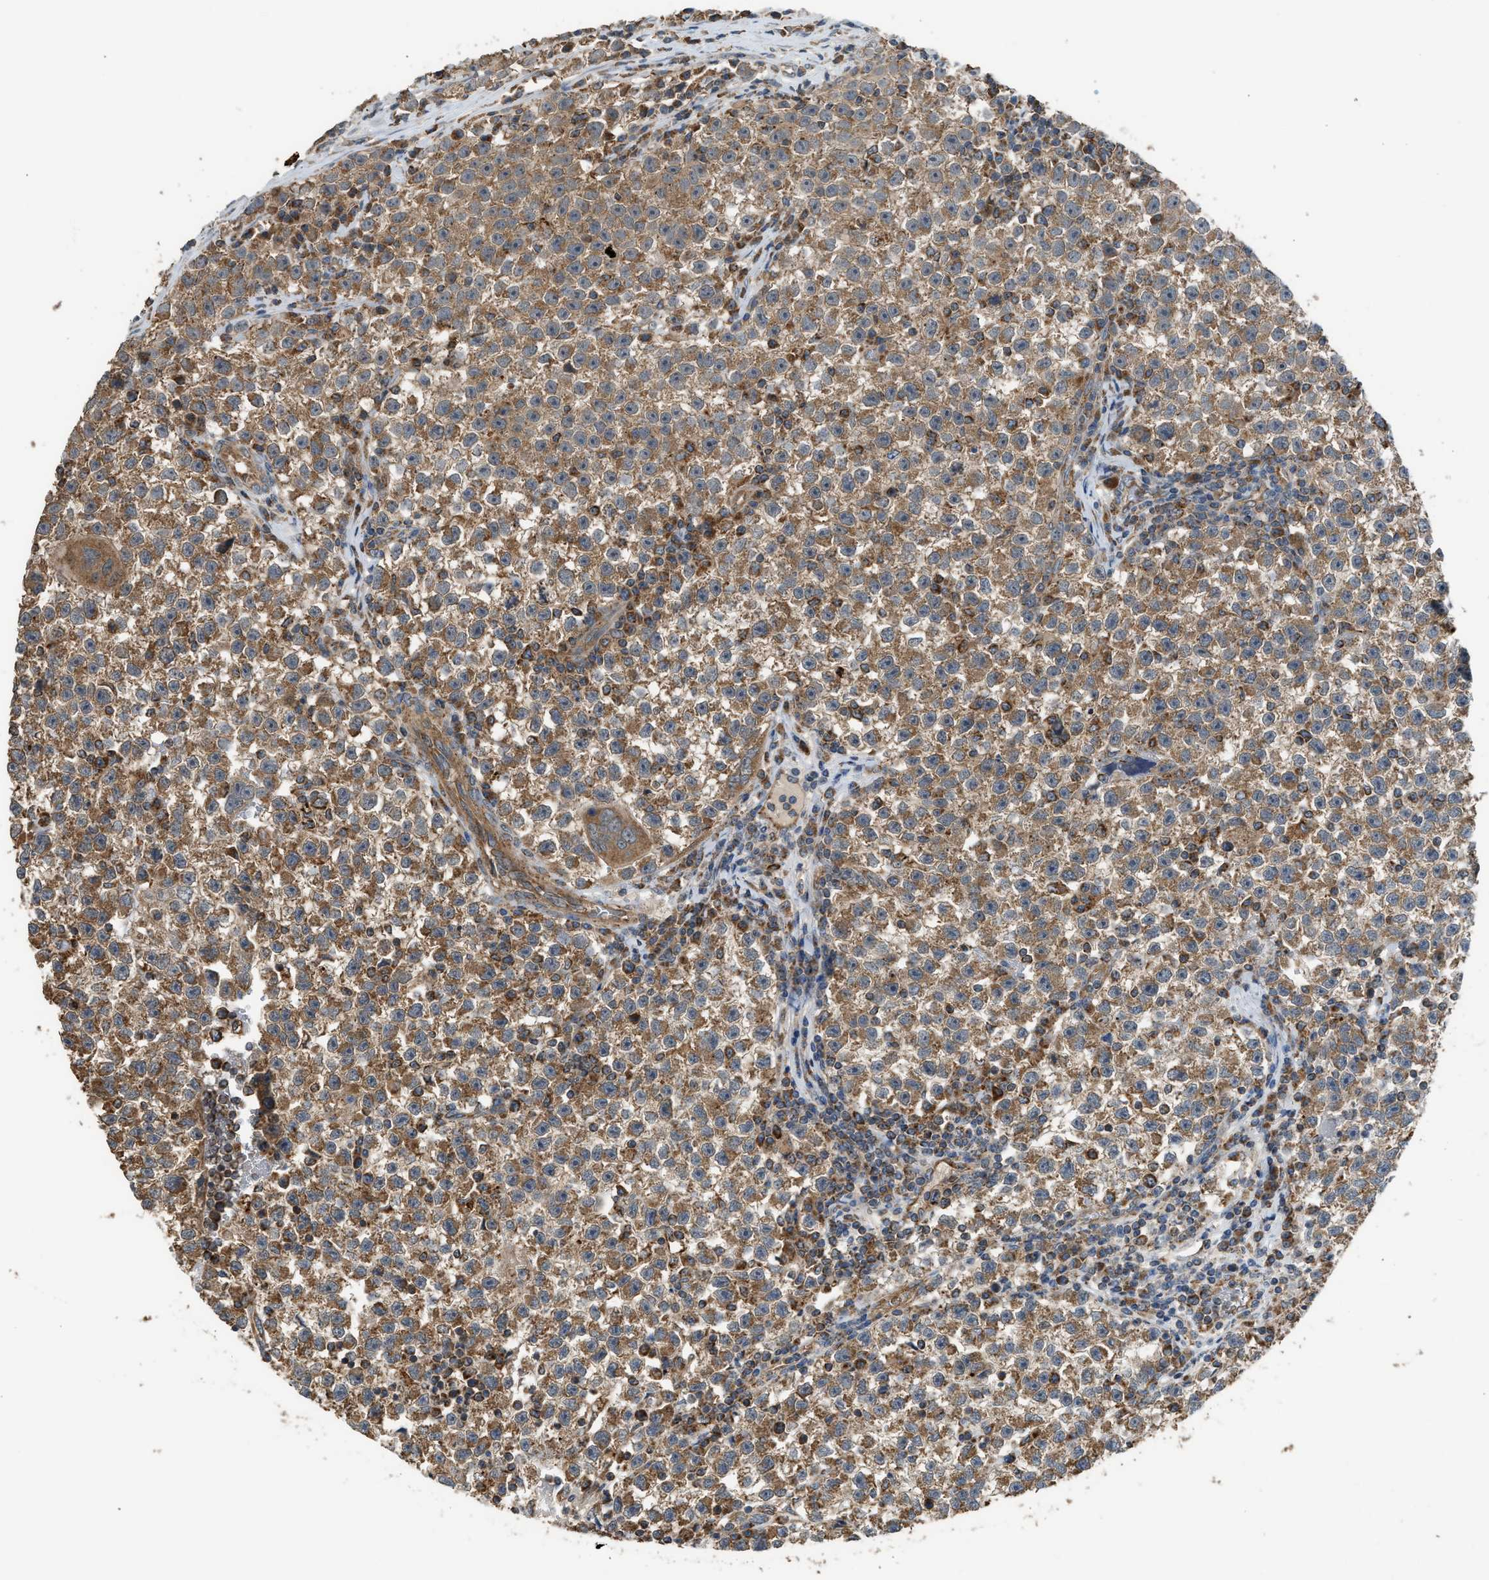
{"staining": {"intensity": "strong", "quantity": ">75%", "location": "cytoplasmic/membranous"}, "tissue": "testis cancer", "cell_type": "Tumor cells", "image_type": "cancer", "snomed": [{"axis": "morphology", "description": "Seminoma, NOS"}, {"axis": "topography", "description": "Testis"}], "caption": "Approximately >75% of tumor cells in seminoma (testis) display strong cytoplasmic/membranous protein positivity as visualized by brown immunohistochemical staining.", "gene": "STARD3", "patient": {"sex": "male", "age": 22}}